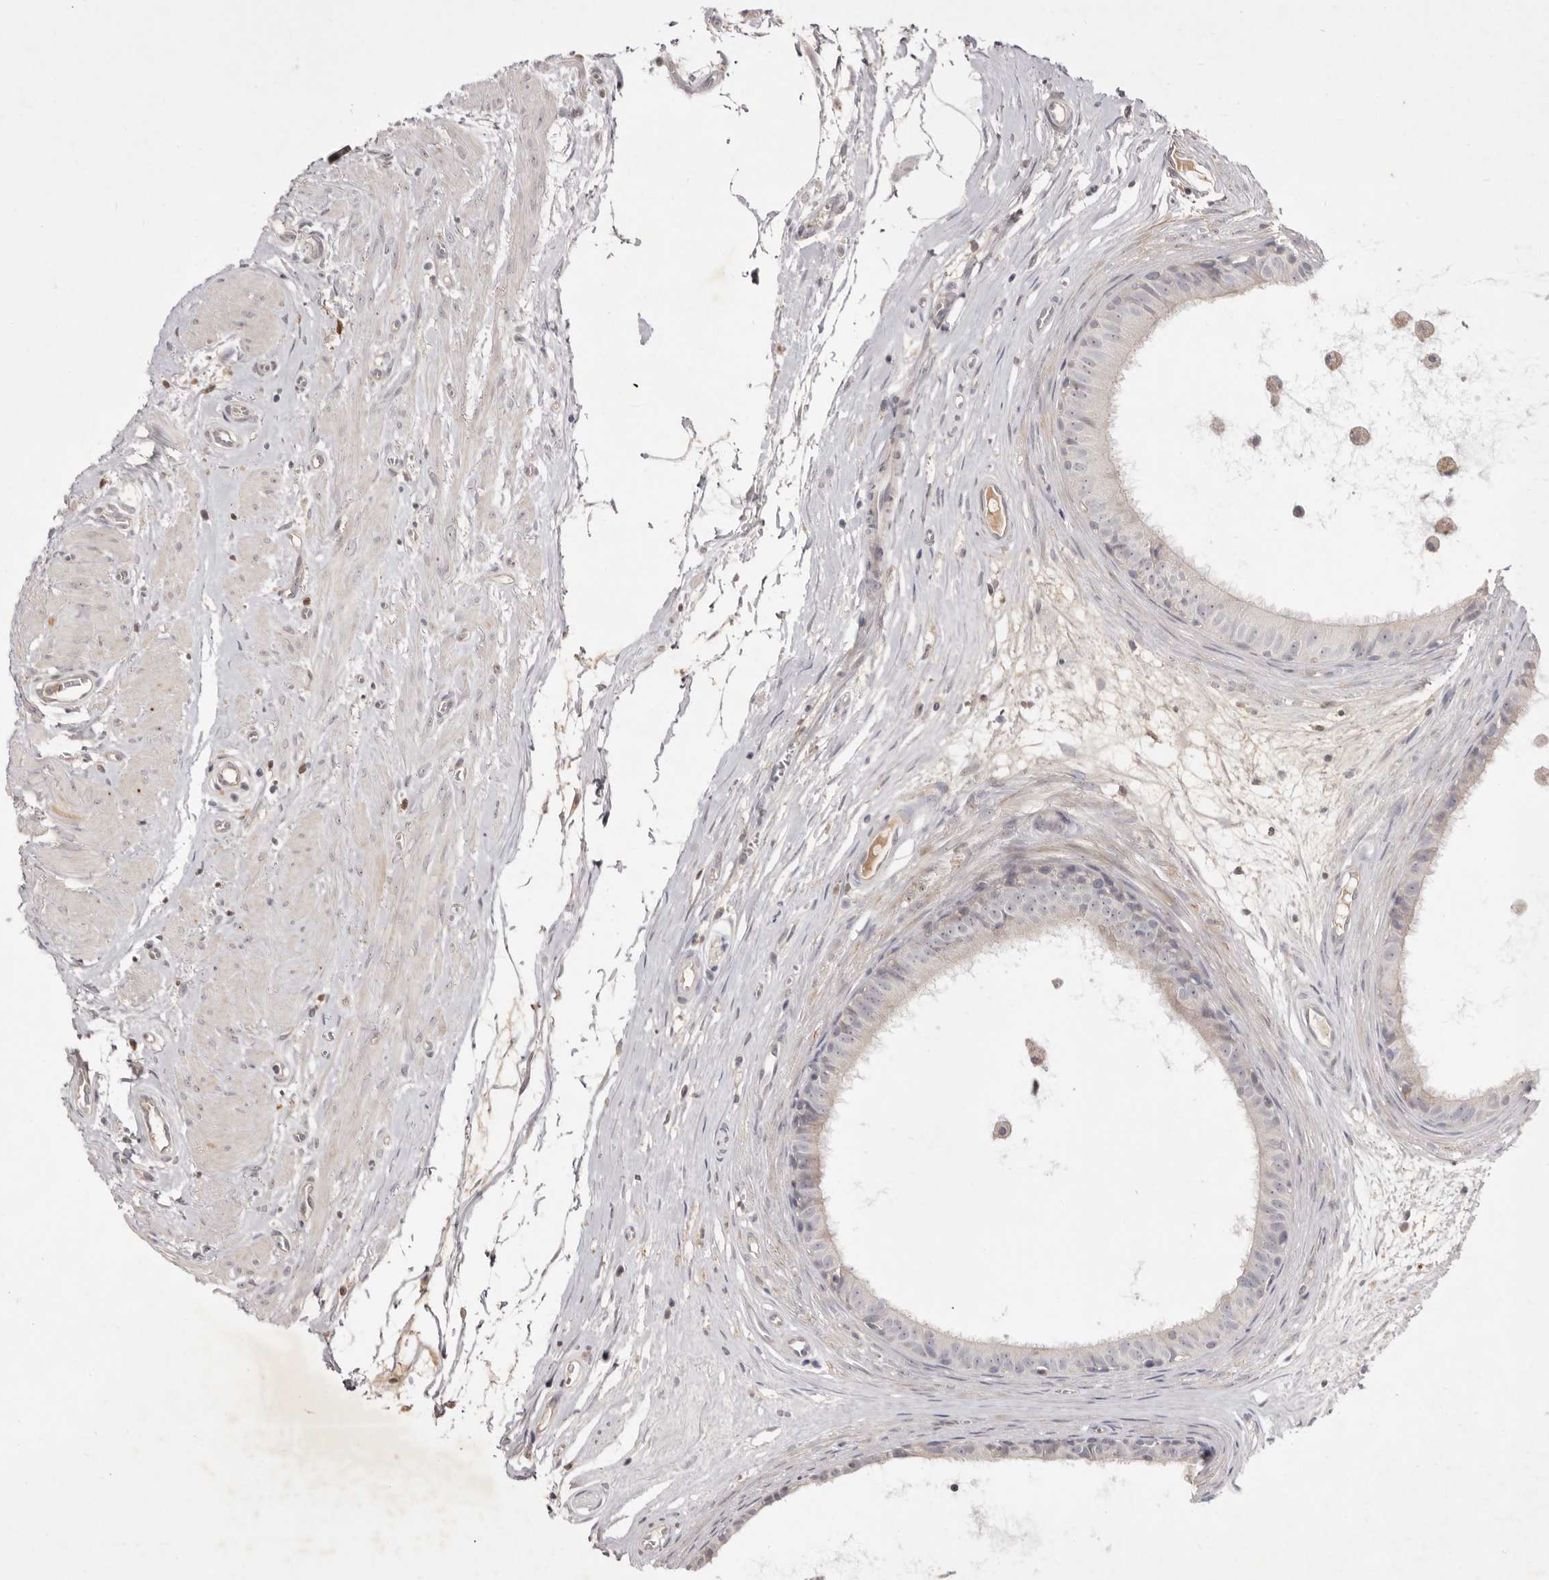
{"staining": {"intensity": "negative", "quantity": "none", "location": "none"}, "tissue": "epididymis", "cell_type": "Glandular cells", "image_type": "normal", "snomed": [{"axis": "morphology", "description": "Normal tissue, NOS"}, {"axis": "morphology", "description": "Inflammation, NOS"}, {"axis": "topography", "description": "Epididymis"}], "caption": "Immunohistochemical staining of unremarkable human epididymis shows no significant positivity in glandular cells.", "gene": "GPR84", "patient": {"sex": "male", "age": 85}}